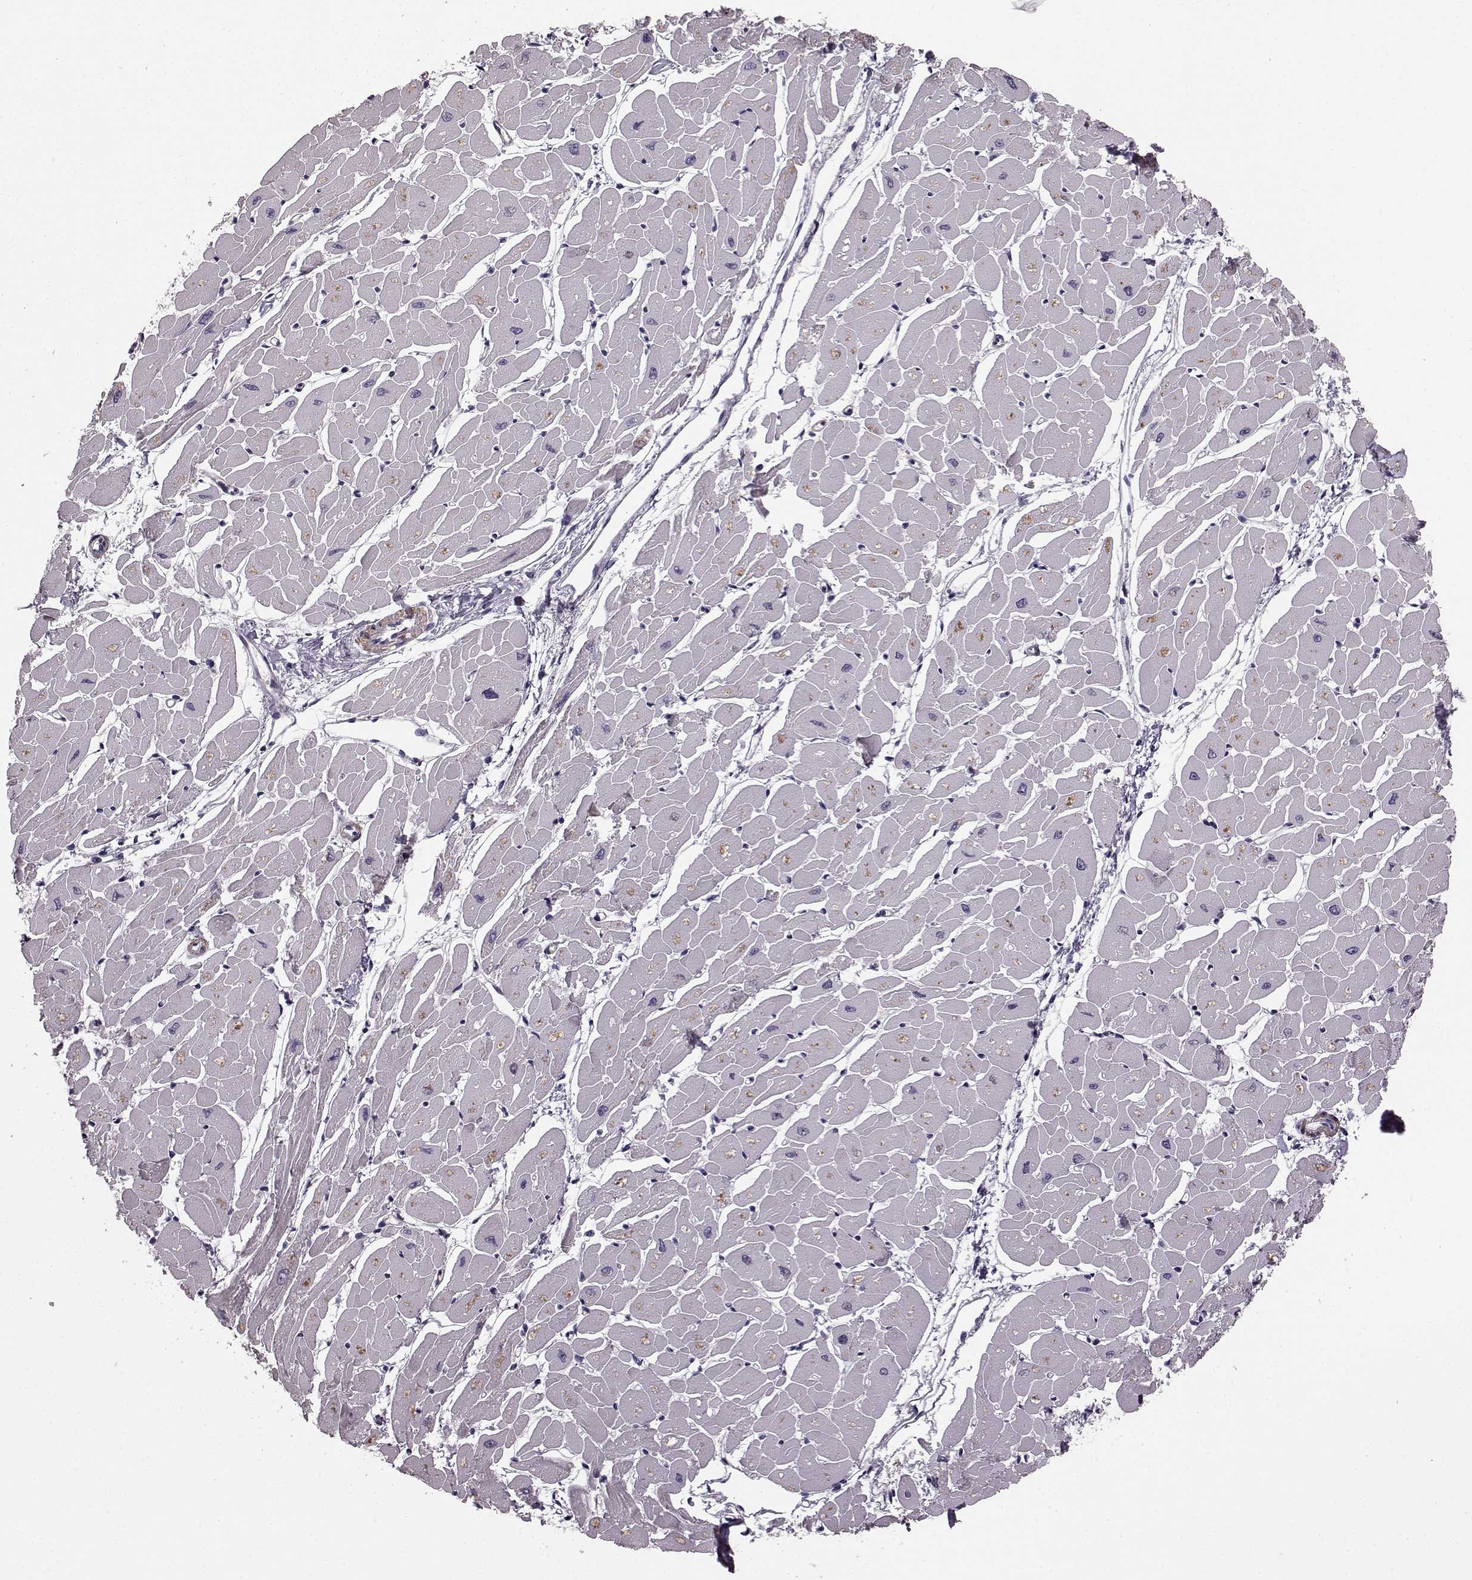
{"staining": {"intensity": "negative", "quantity": "none", "location": "none"}, "tissue": "heart muscle", "cell_type": "Cardiomyocytes", "image_type": "normal", "snomed": [{"axis": "morphology", "description": "Normal tissue, NOS"}, {"axis": "topography", "description": "Heart"}], "caption": "Immunohistochemical staining of unremarkable human heart muscle exhibits no significant positivity in cardiomyocytes.", "gene": "SLCO3A1", "patient": {"sex": "male", "age": 57}}